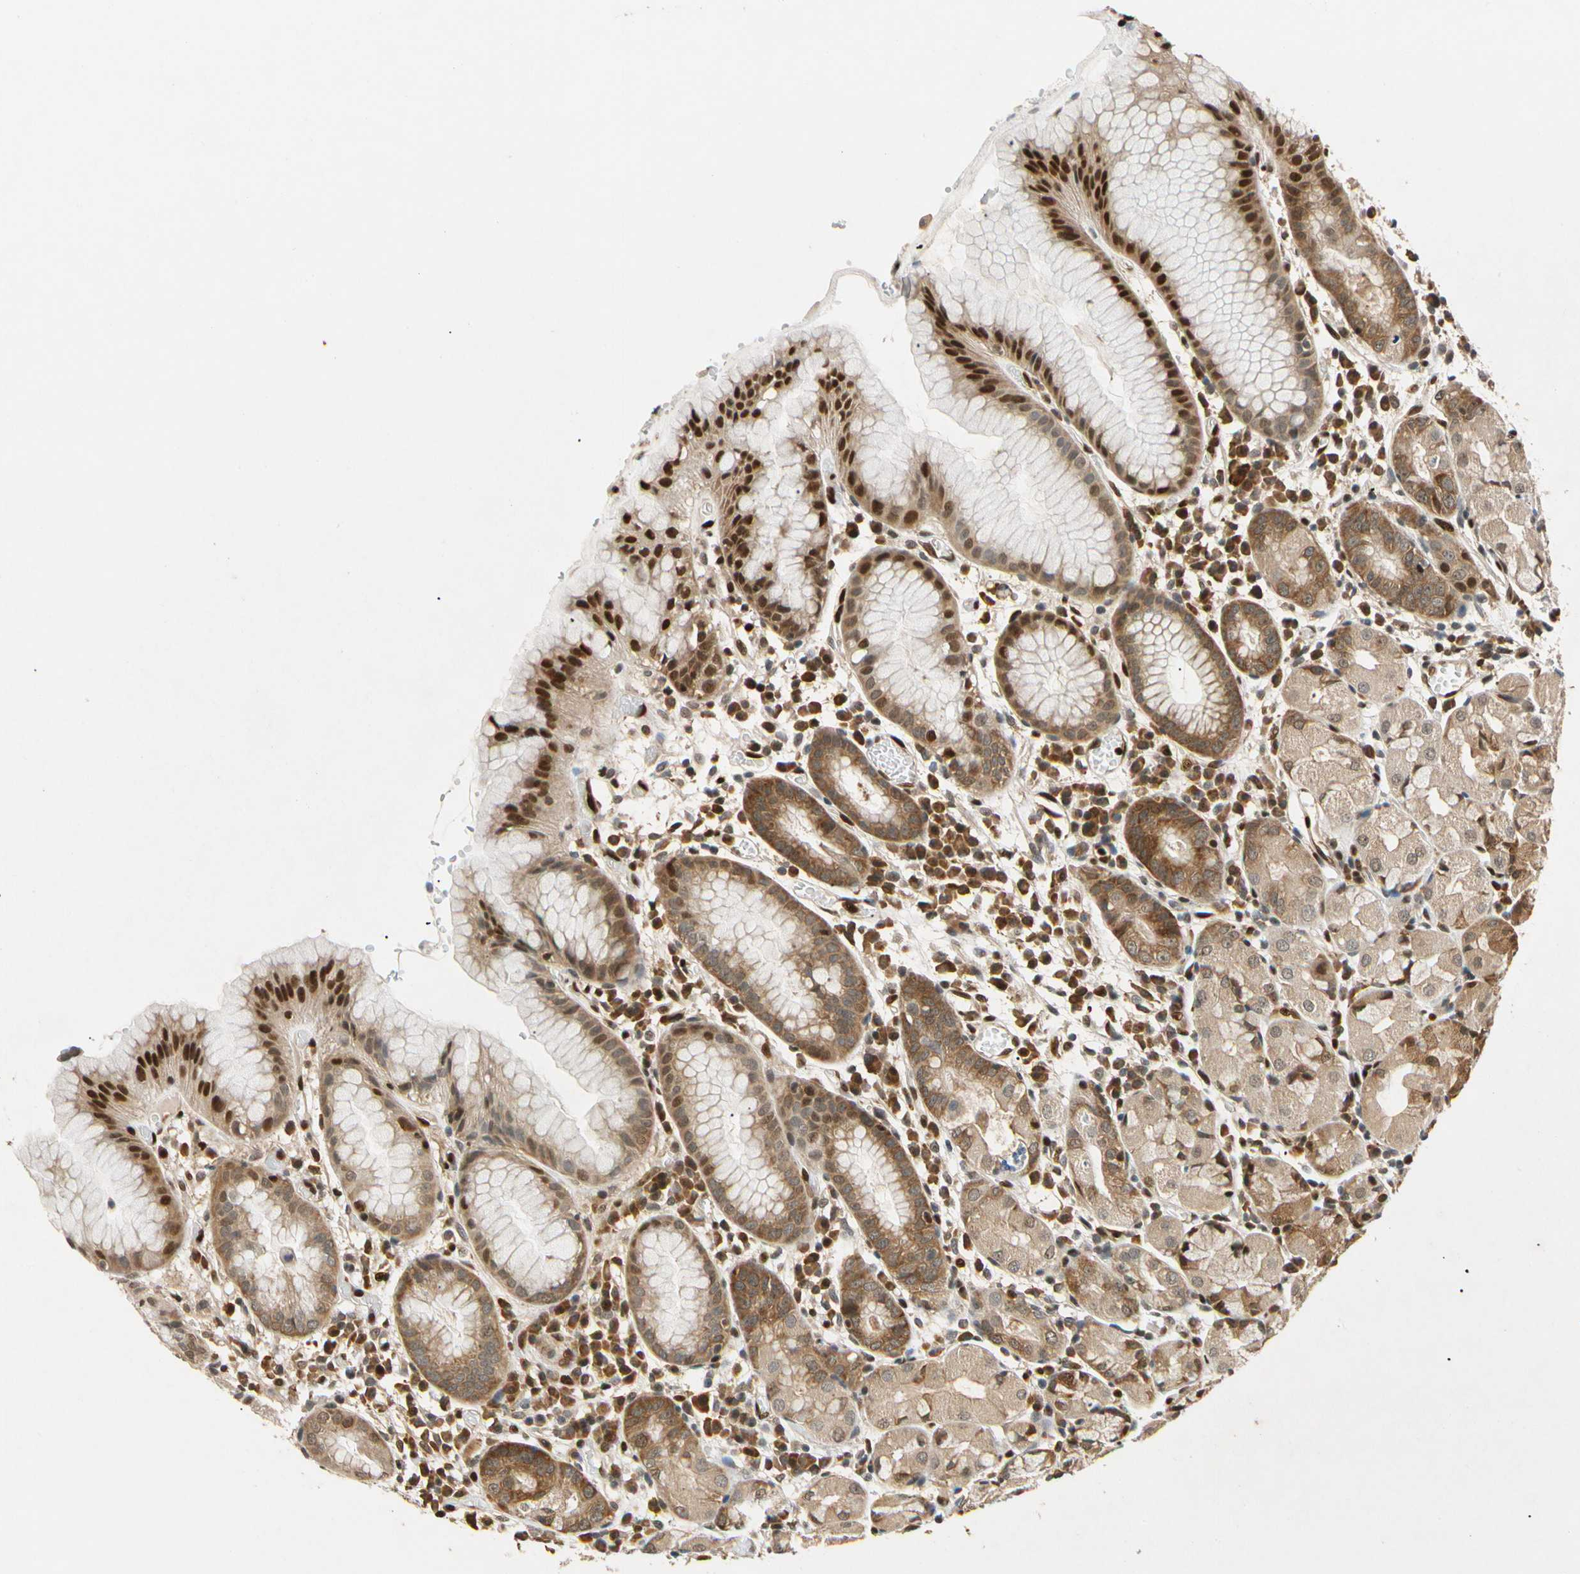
{"staining": {"intensity": "strong", "quantity": ">75%", "location": "cytoplasmic/membranous,nuclear"}, "tissue": "stomach", "cell_type": "Glandular cells", "image_type": "normal", "snomed": [{"axis": "morphology", "description": "Normal tissue, NOS"}, {"axis": "topography", "description": "Stomach"}, {"axis": "topography", "description": "Stomach, lower"}], "caption": "Immunohistochemical staining of benign human stomach shows strong cytoplasmic/membranous,nuclear protein expression in about >75% of glandular cells.", "gene": "EIF1AX", "patient": {"sex": "female", "age": 75}}